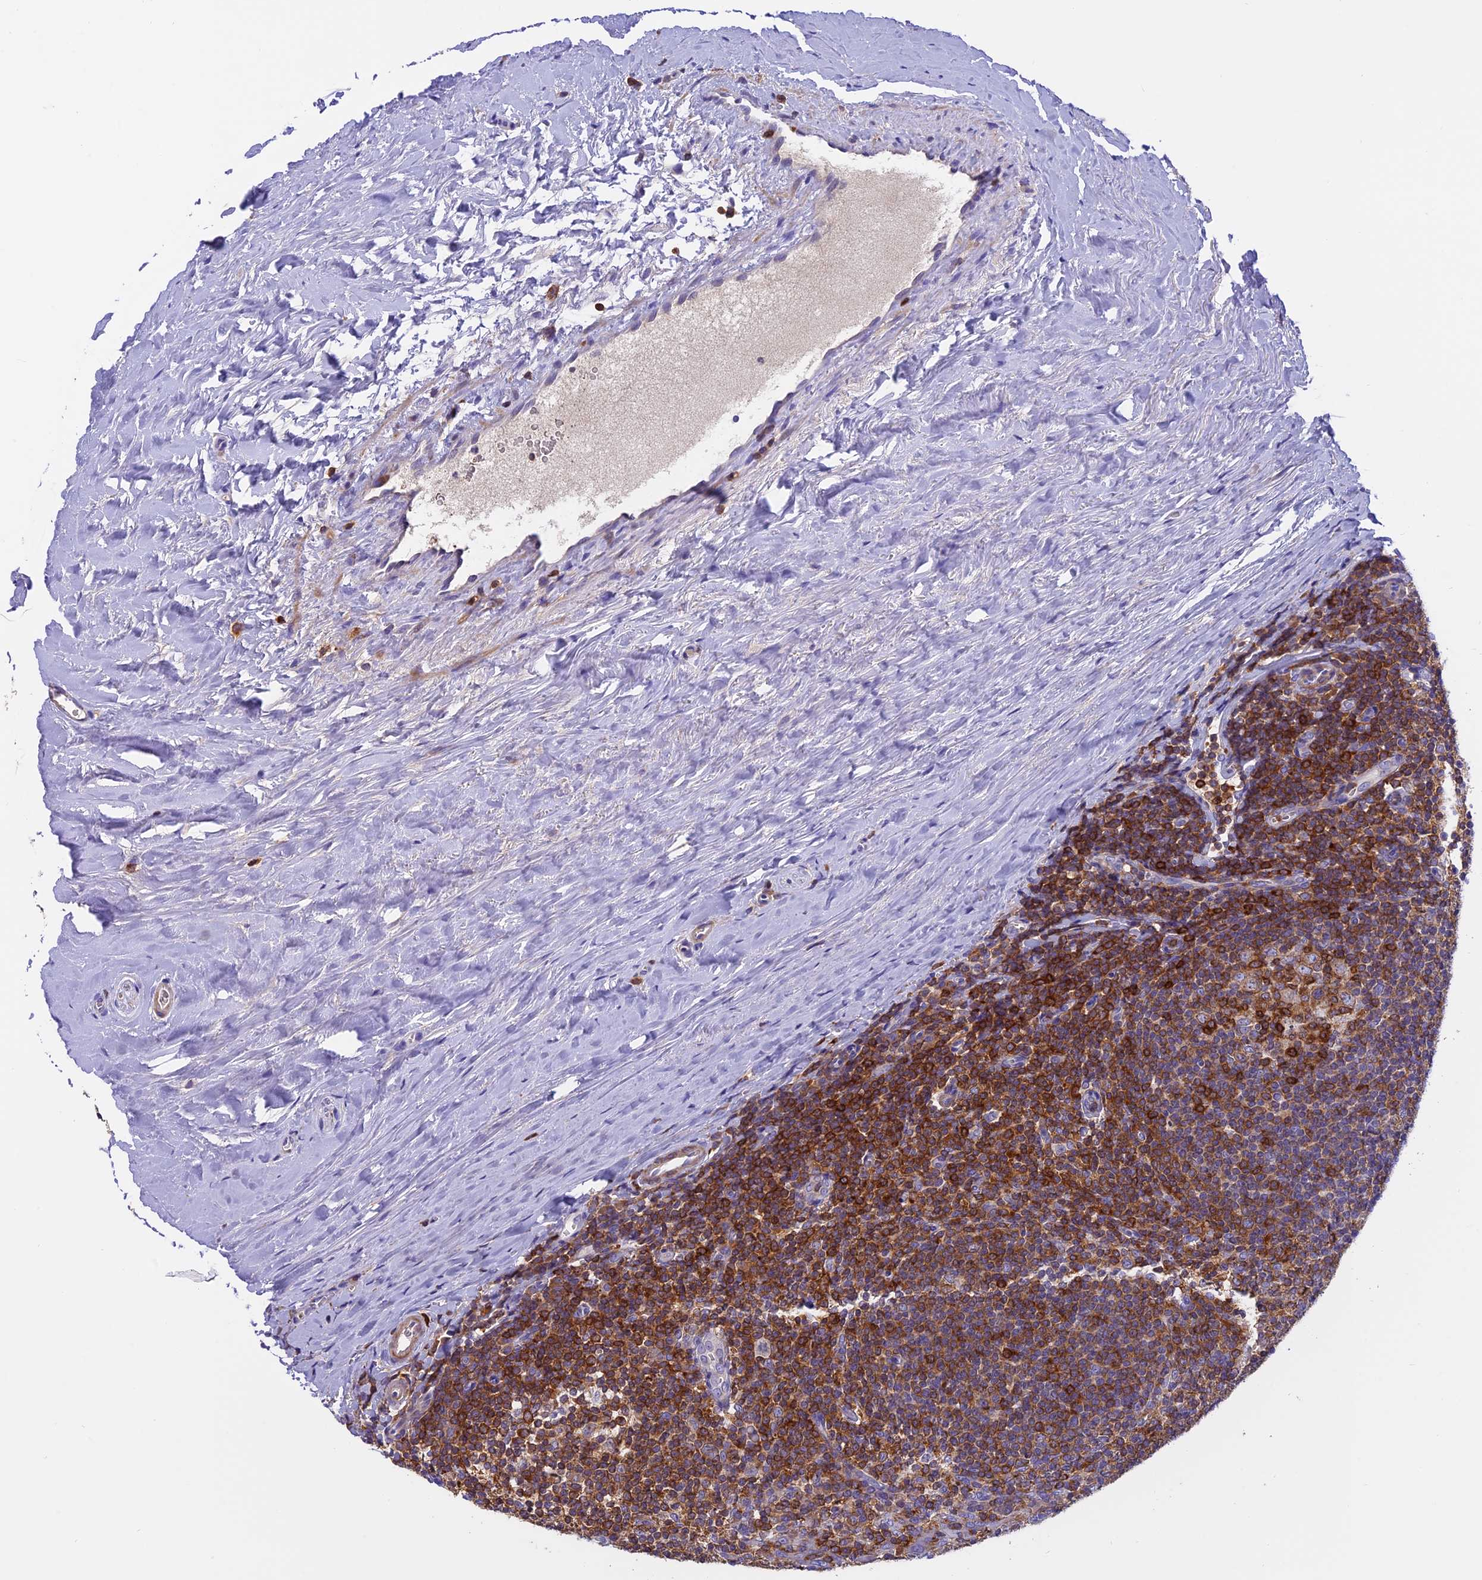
{"staining": {"intensity": "moderate", "quantity": "25%-75%", "location": "cytoplasmic/membranous"}, "tissue": "tonsil", "cell_type": "Germinal center cells", "image_type": "normal", "snomed": [{"axis": "morphology", "description": "Normal tissue, NOS"}, {"axis": "topography", "description": "Tonsil"}], "caption": "This histopathology image exhibits unremarkable tonsil stained with immunohistochemistry (IHC) to label a protein in brown. The cytoplasmic/membranous of germinal center cells show moderate positivity for the protein. Nuclei are counter-stained blue.", "gene": "LPXN", "patient": {"sex": "male", "age": 27}}